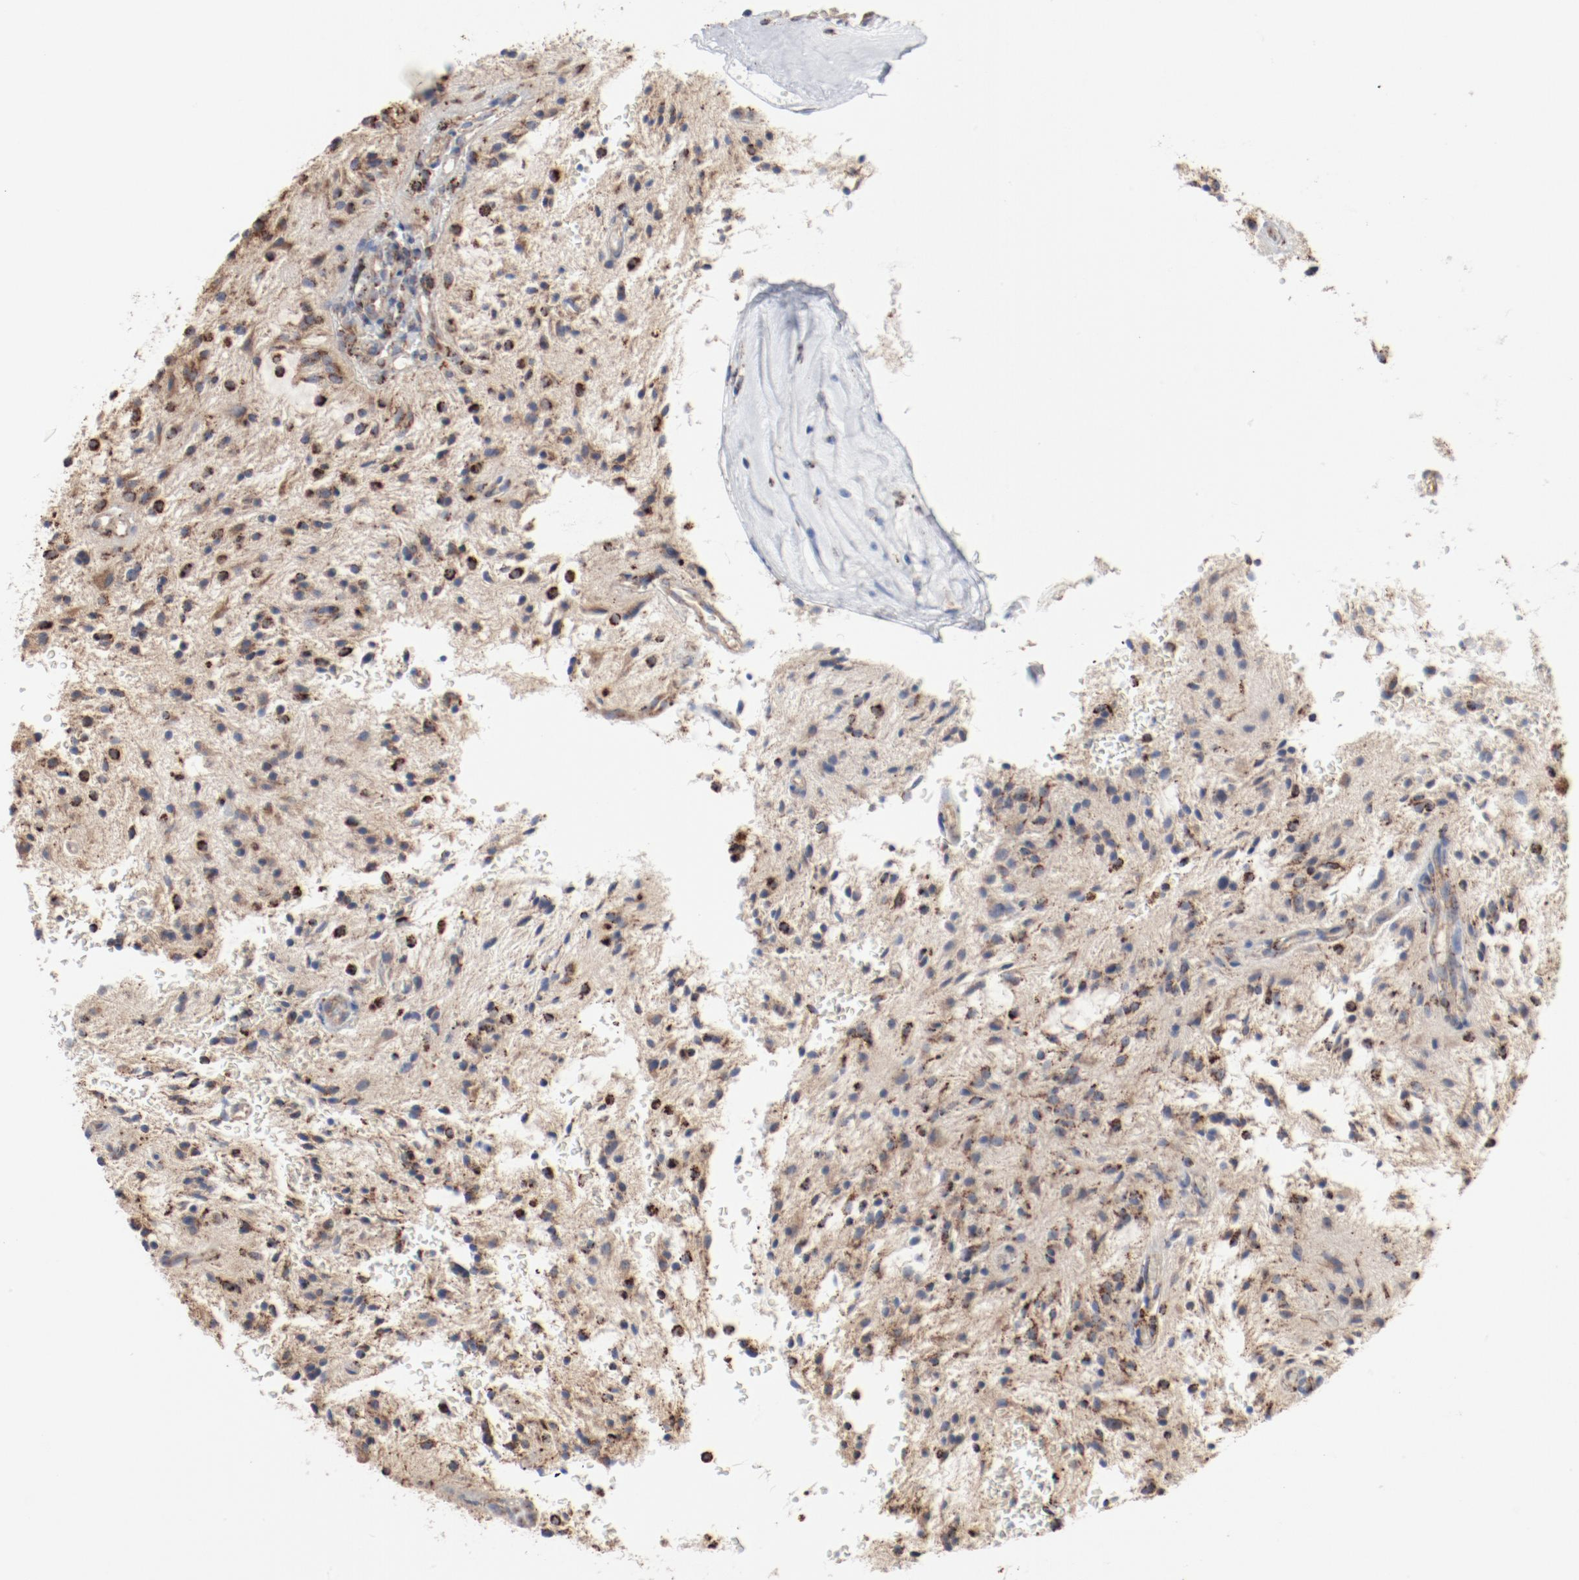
{"staining": {"intensity": "moderate", "quantity": "25%-75%", "location": "cytoplasmic/membranous"}, "tissue": "glioma", "cell_type": "Tumor cells", "image_type": "cancer", "snomed": [{"axis": "morphology", "description": "Glioma, malignant, NOS"}, {"axis": "topography", "description": "Cerebellum"}], "caption": "Immunohistochemistry of human glioma displays medium levels of moderate cytoplasmic/membranous positivity in approximately 25%-75% of tumor cells.", "gene": "SETD3", "patient": {"sex": "female", "age": 10}}